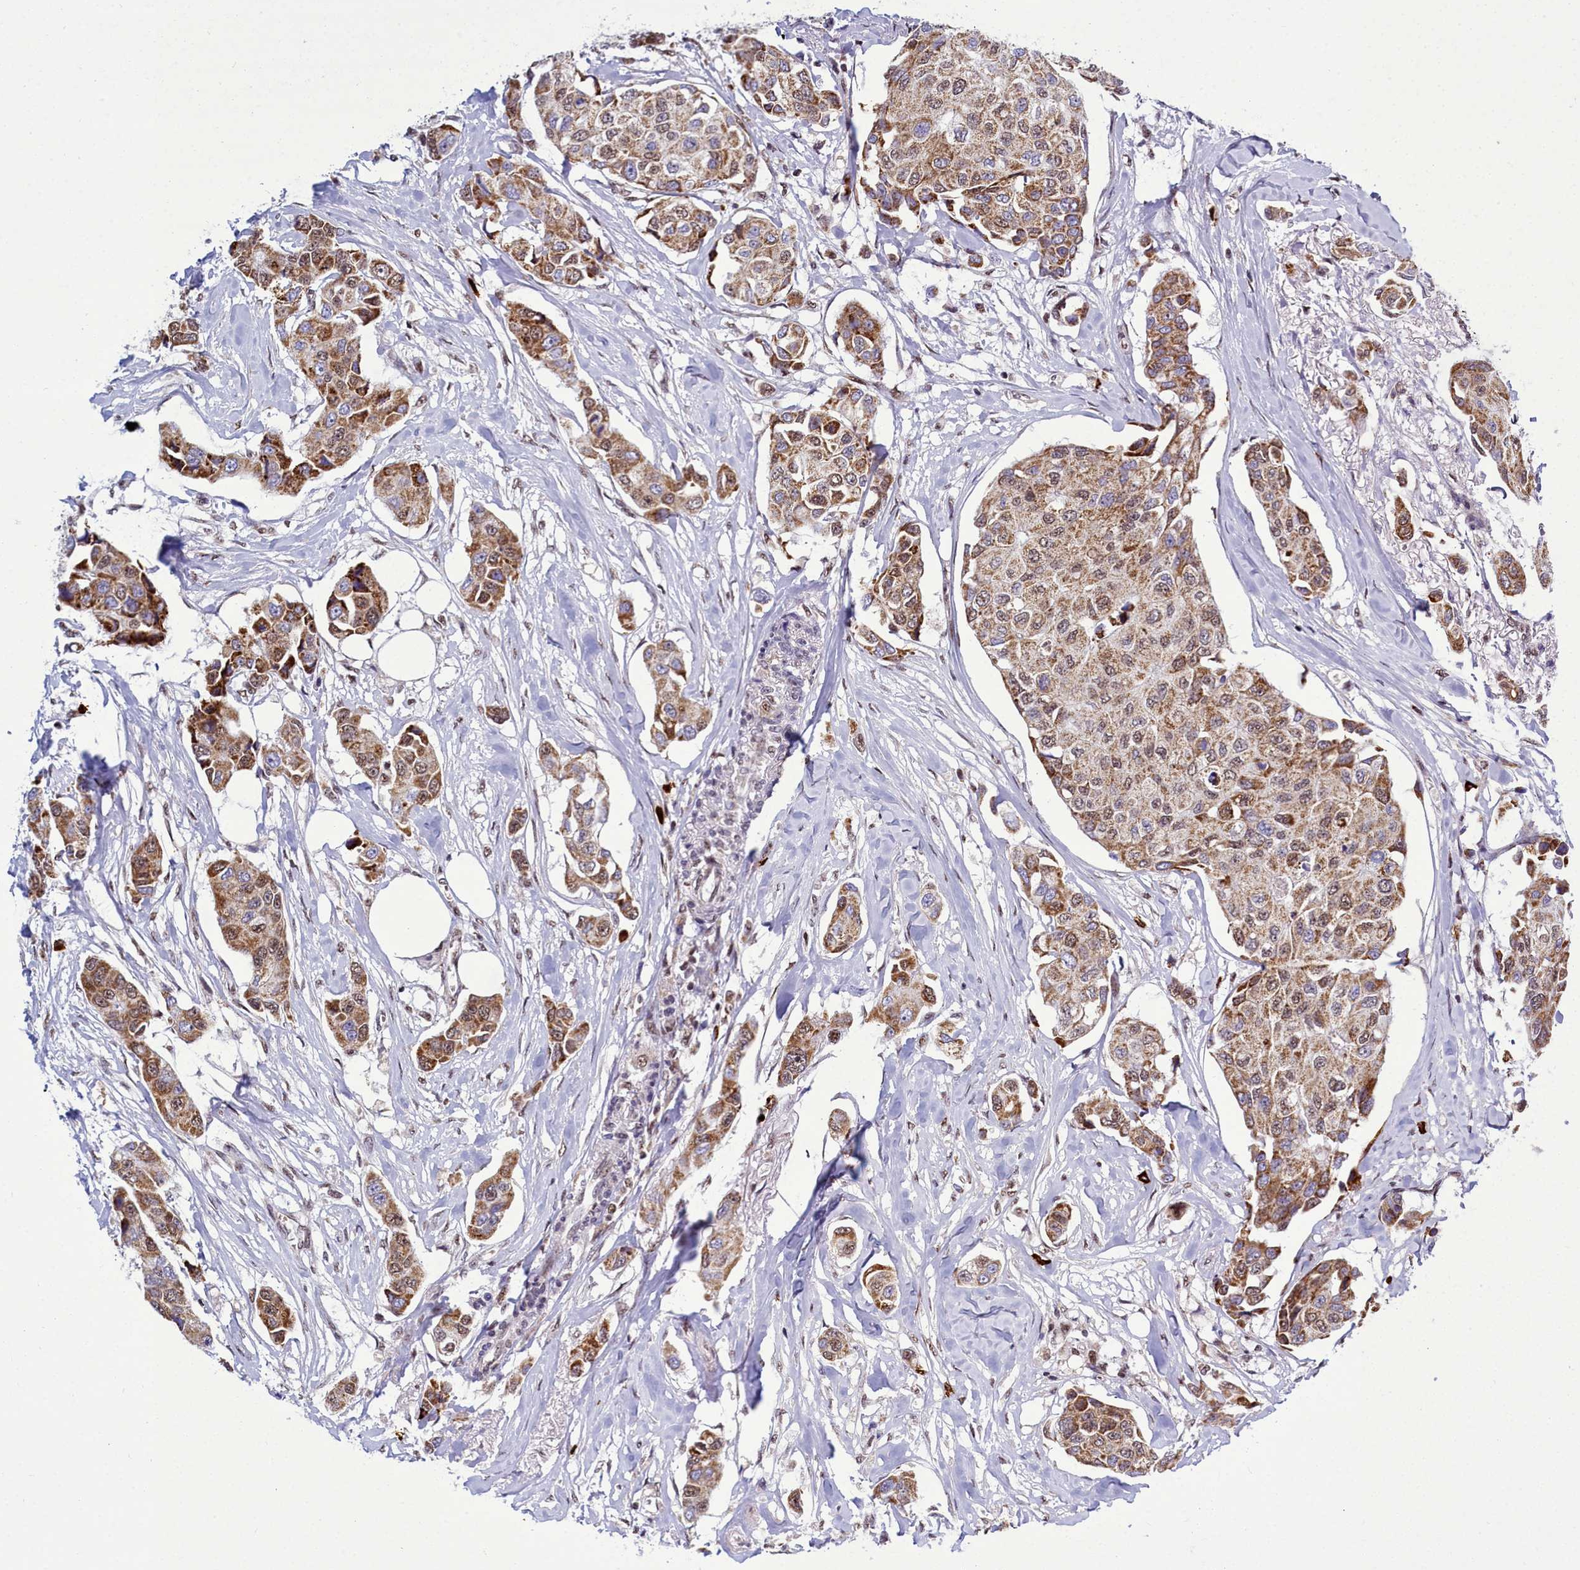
{"staining": {"intensity": "moderate", "quantity": ">75%", "location": "cytoplasmic/membranous,nuclear"}, "tissue": "breast cancer", "cell_type": "Tumor cells", "image_type": "cancer", "snomed": [{"axis": "morphology", "description": "Duct carcinoma"}, {"axis": "topography", "description": "Breast"}], "caption": "Breast cancer (infiltrating ductal carcinoma) tissue demonstrates moderate cytoplasmic/membranous and nuclear staining in about >75% of tumor cells (IHC, brightfield microscopy, high magnification).", "gene": "POM121L2", "patient": {"sex": "female", "age": 80}}